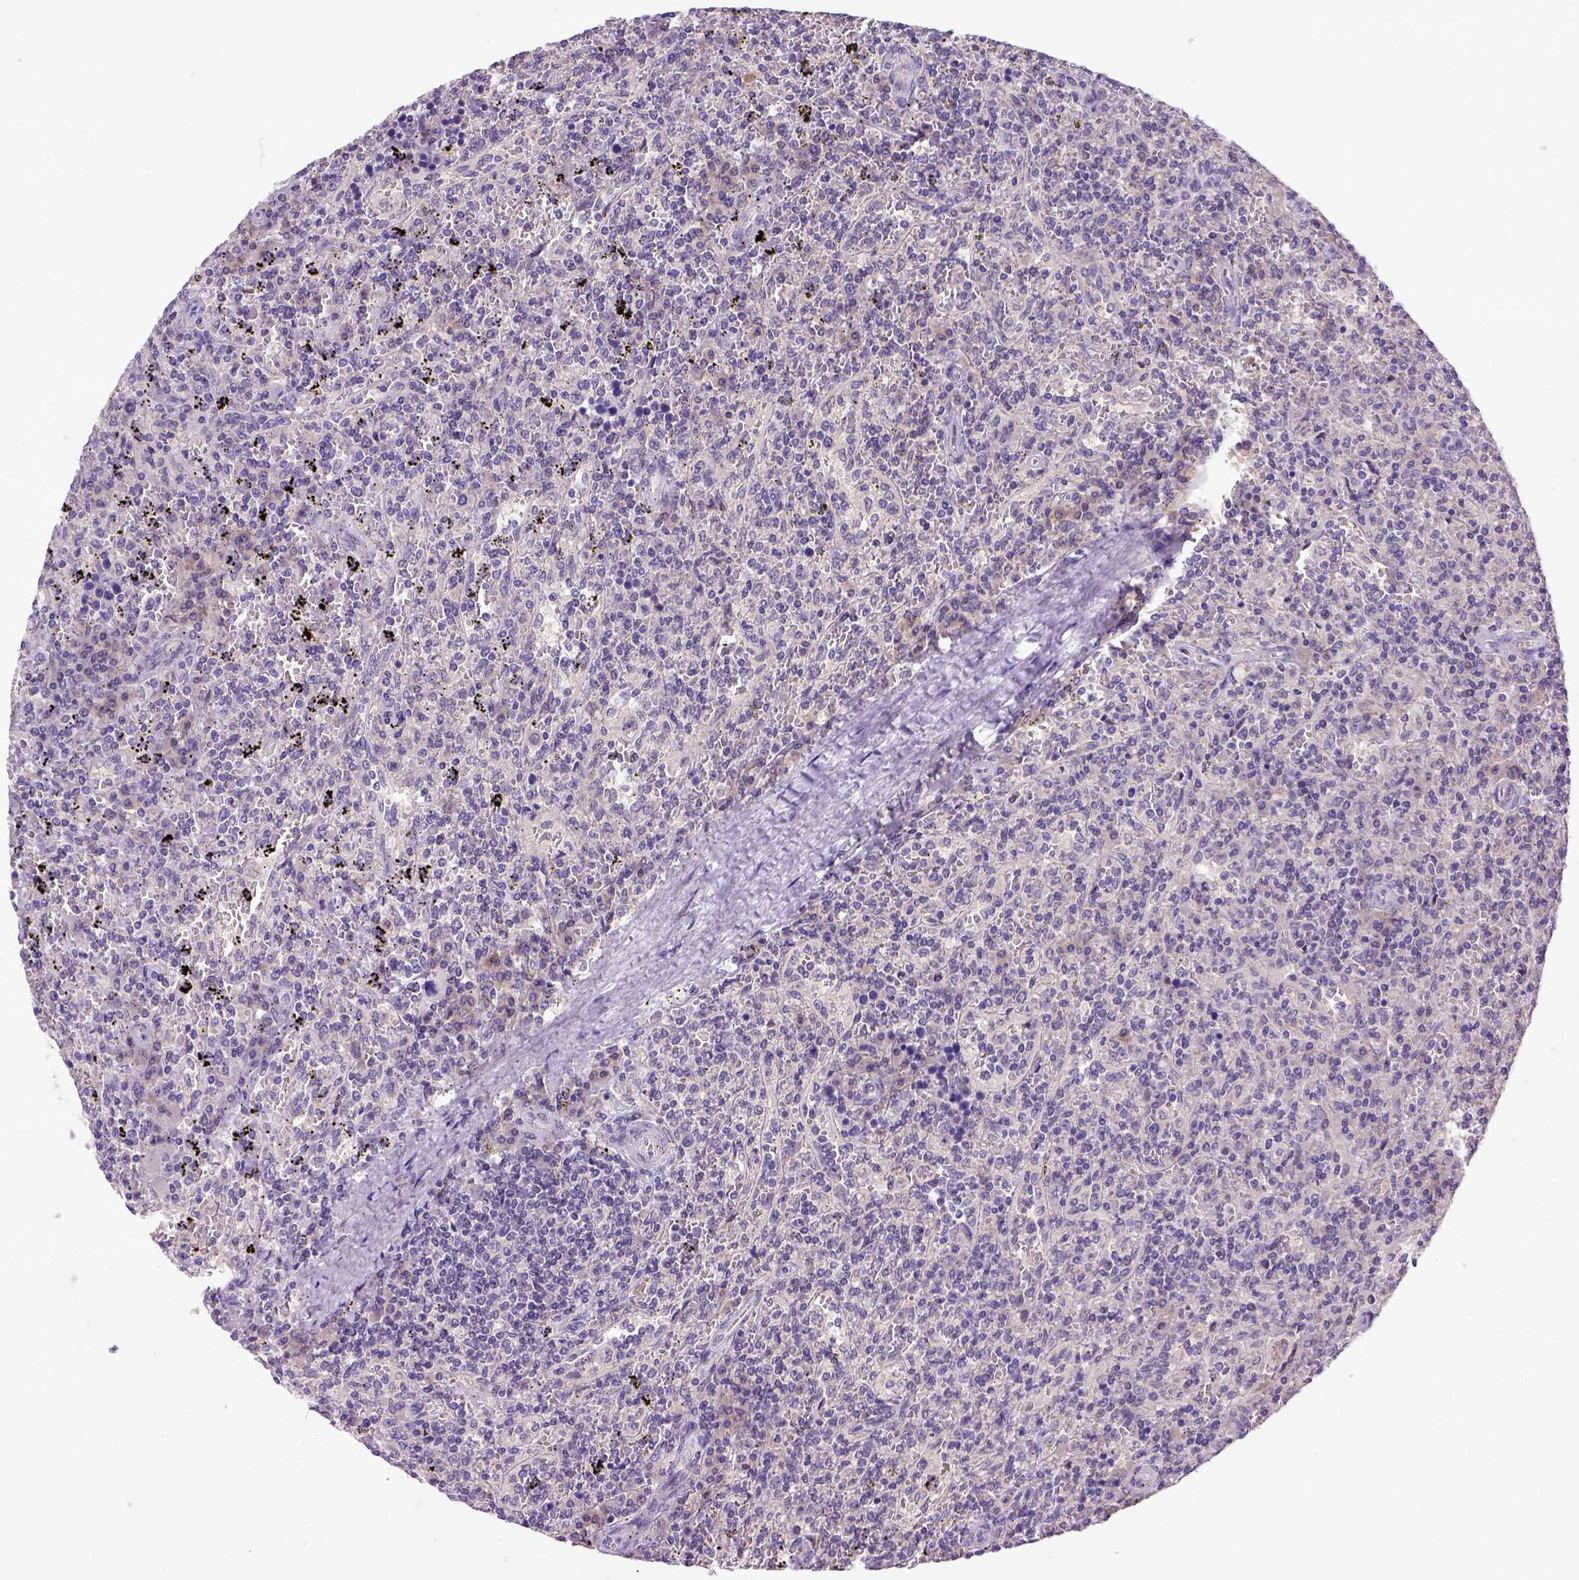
{"staining": {"intensity": "negative", "quantity": "none", "location": "none"}, "tissue": "lymphoma", "cell_type": "Tumor cells", "image_type": "cancer", "snomed": [{"axis": "morphology", "description": "Malignant lymphoma, non-Hodgkin's type, Low grade"}, {"axis": "topography", "description": "Spleen"}], "caption": "Tumor cells show no significant expression in low-grade malignant lymphoma, non-Hodgkin's type.", "gene": "NEK5", "patient": {"sex": "male", "age": 62}}